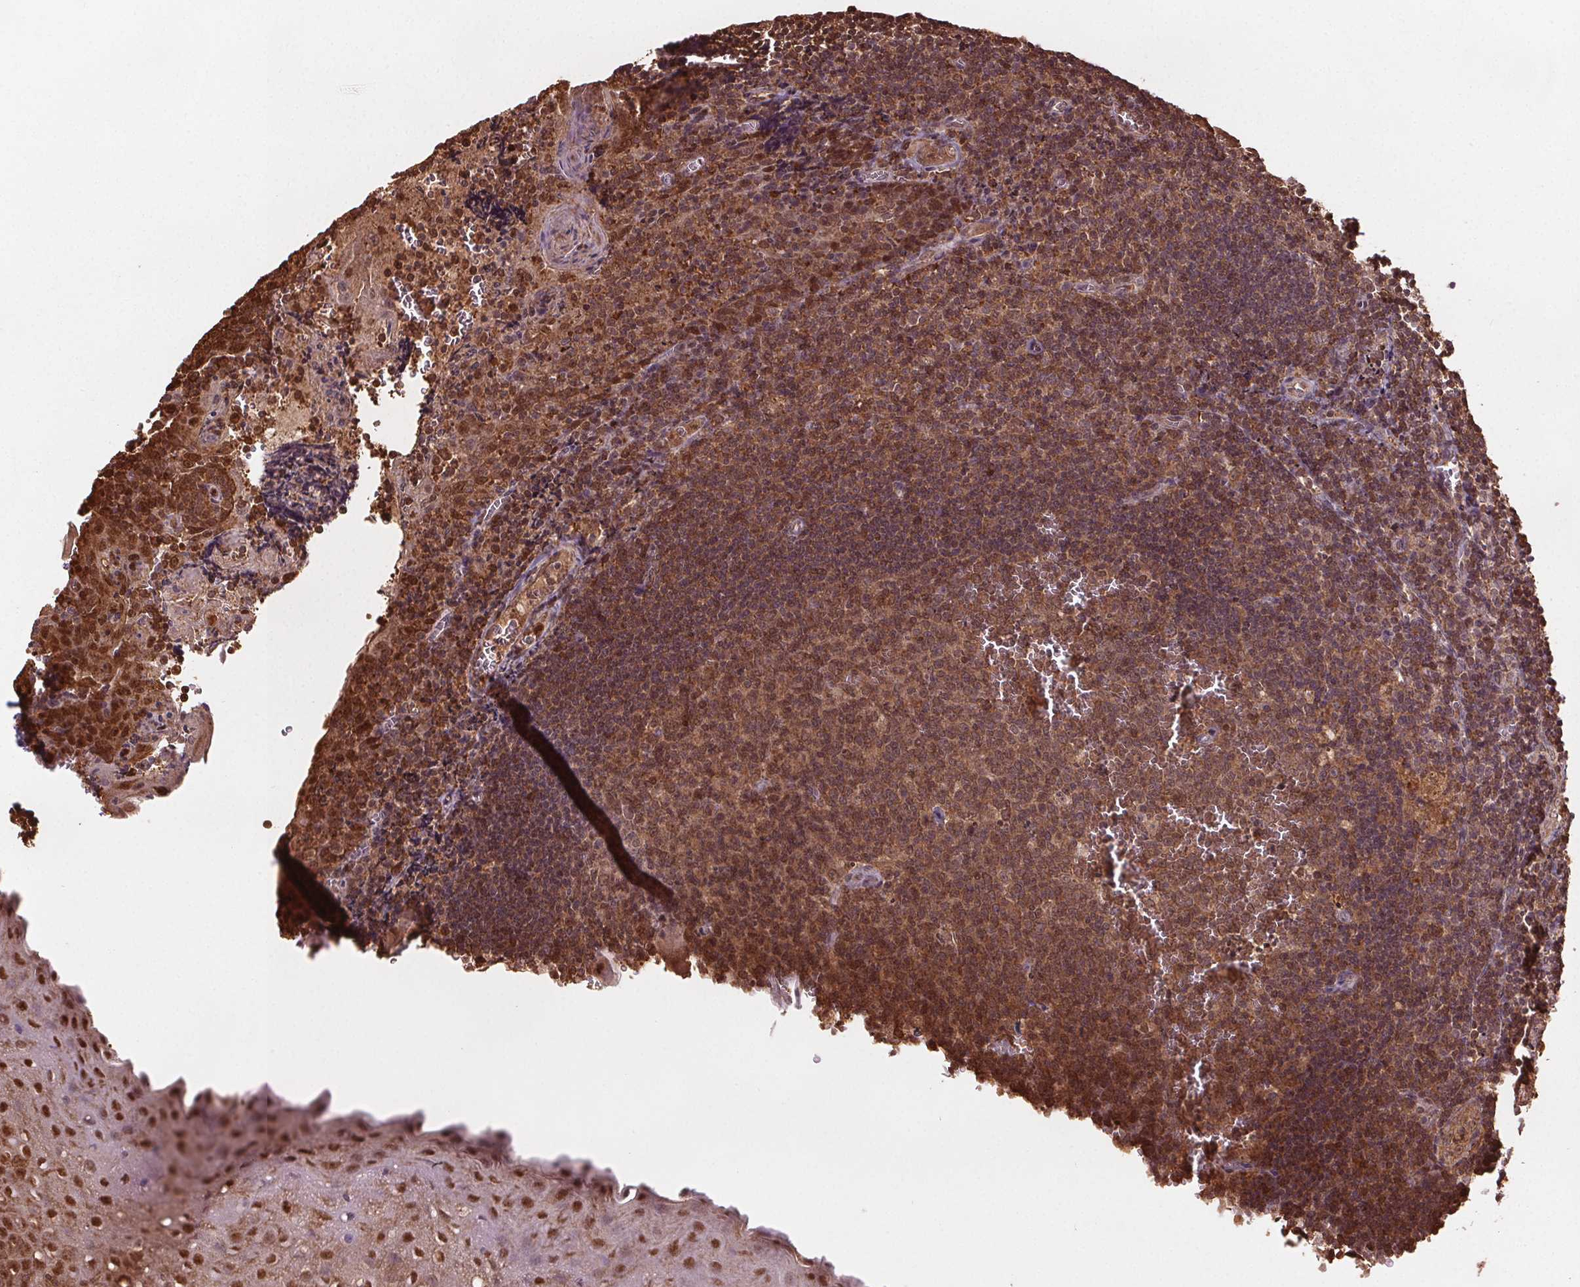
{"staining": {"intensity": "moderate", "quantity": ">75%", "location": "cytoplasmic/membranous,nuclear"}, "tissue": "tonsil", "cell_type": "Germinal center cells", "image_type": "normal", "snomed": [{"axis": "morphology", "description": "Normal tissue, NOS"}, {"axis": "morphology", "description": "Inflammation, NOS"}, {"axis": "topography", "description": "Tonsil"}], "caption": "Human tonsil stained for a protein (brown) displays moderate cytoplasmic/membranous,nuclear positive expression in approximately >75% of germinal center cells.", "gene": "ENO1", "patient": {"sex": "female", "age": 31}}